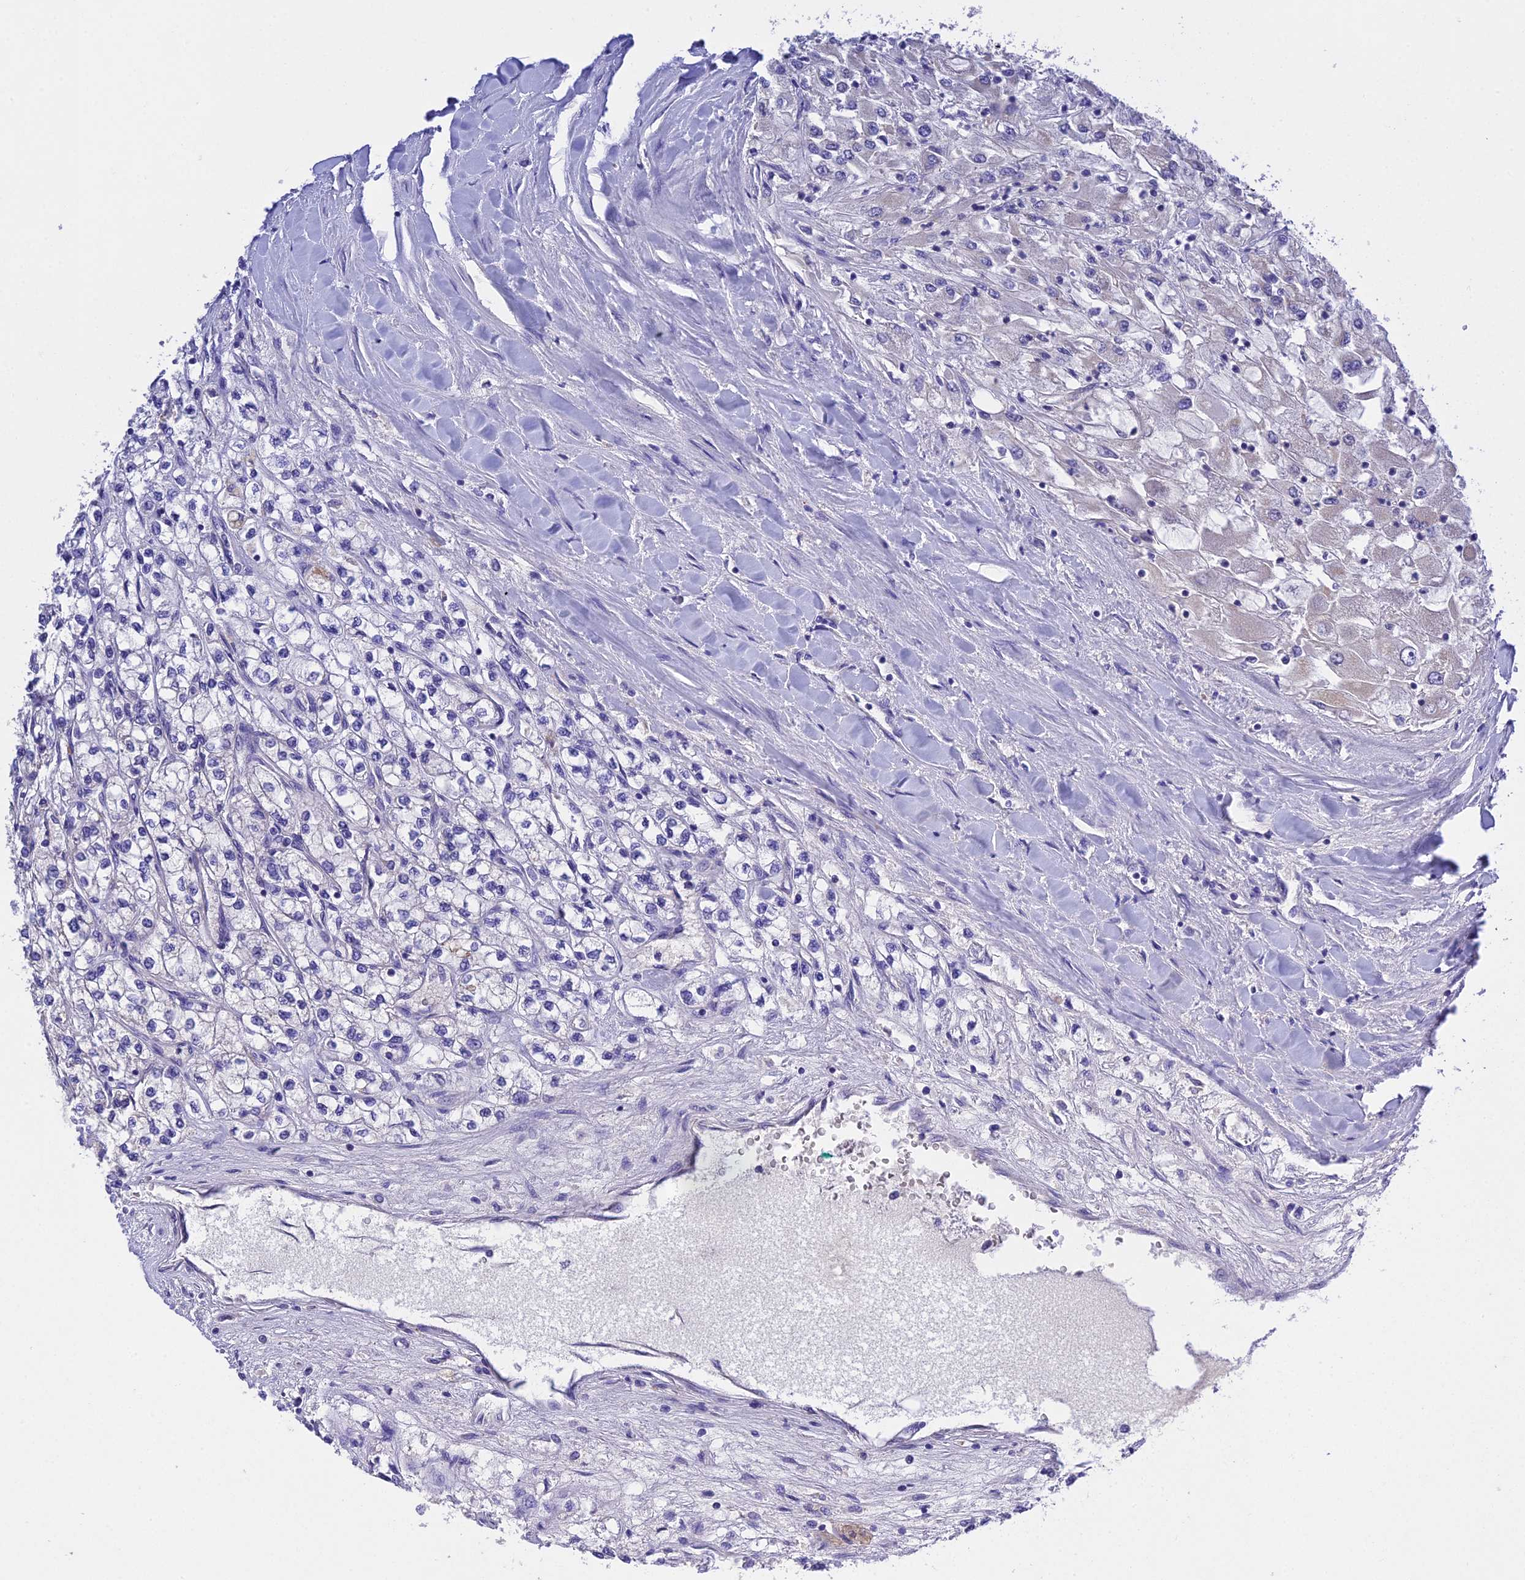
{"staining": {"intensity": "negative", "quantity": "none", "location": "none"}, "tissue": "renal cancer", "cell_type": "Tumor cells", "image_type": "cancer", "snomed": [{"axis": "morphology", "description": "Adenocarcinoma, NOS"}, {"axis": "topography", "description": "Kidney"}], "caption": "The micrograph demonstrates no staining of tumor cells in renal cancer.", "gene": "MS4A5", "patient": {"sex": "male", "age": 80}}